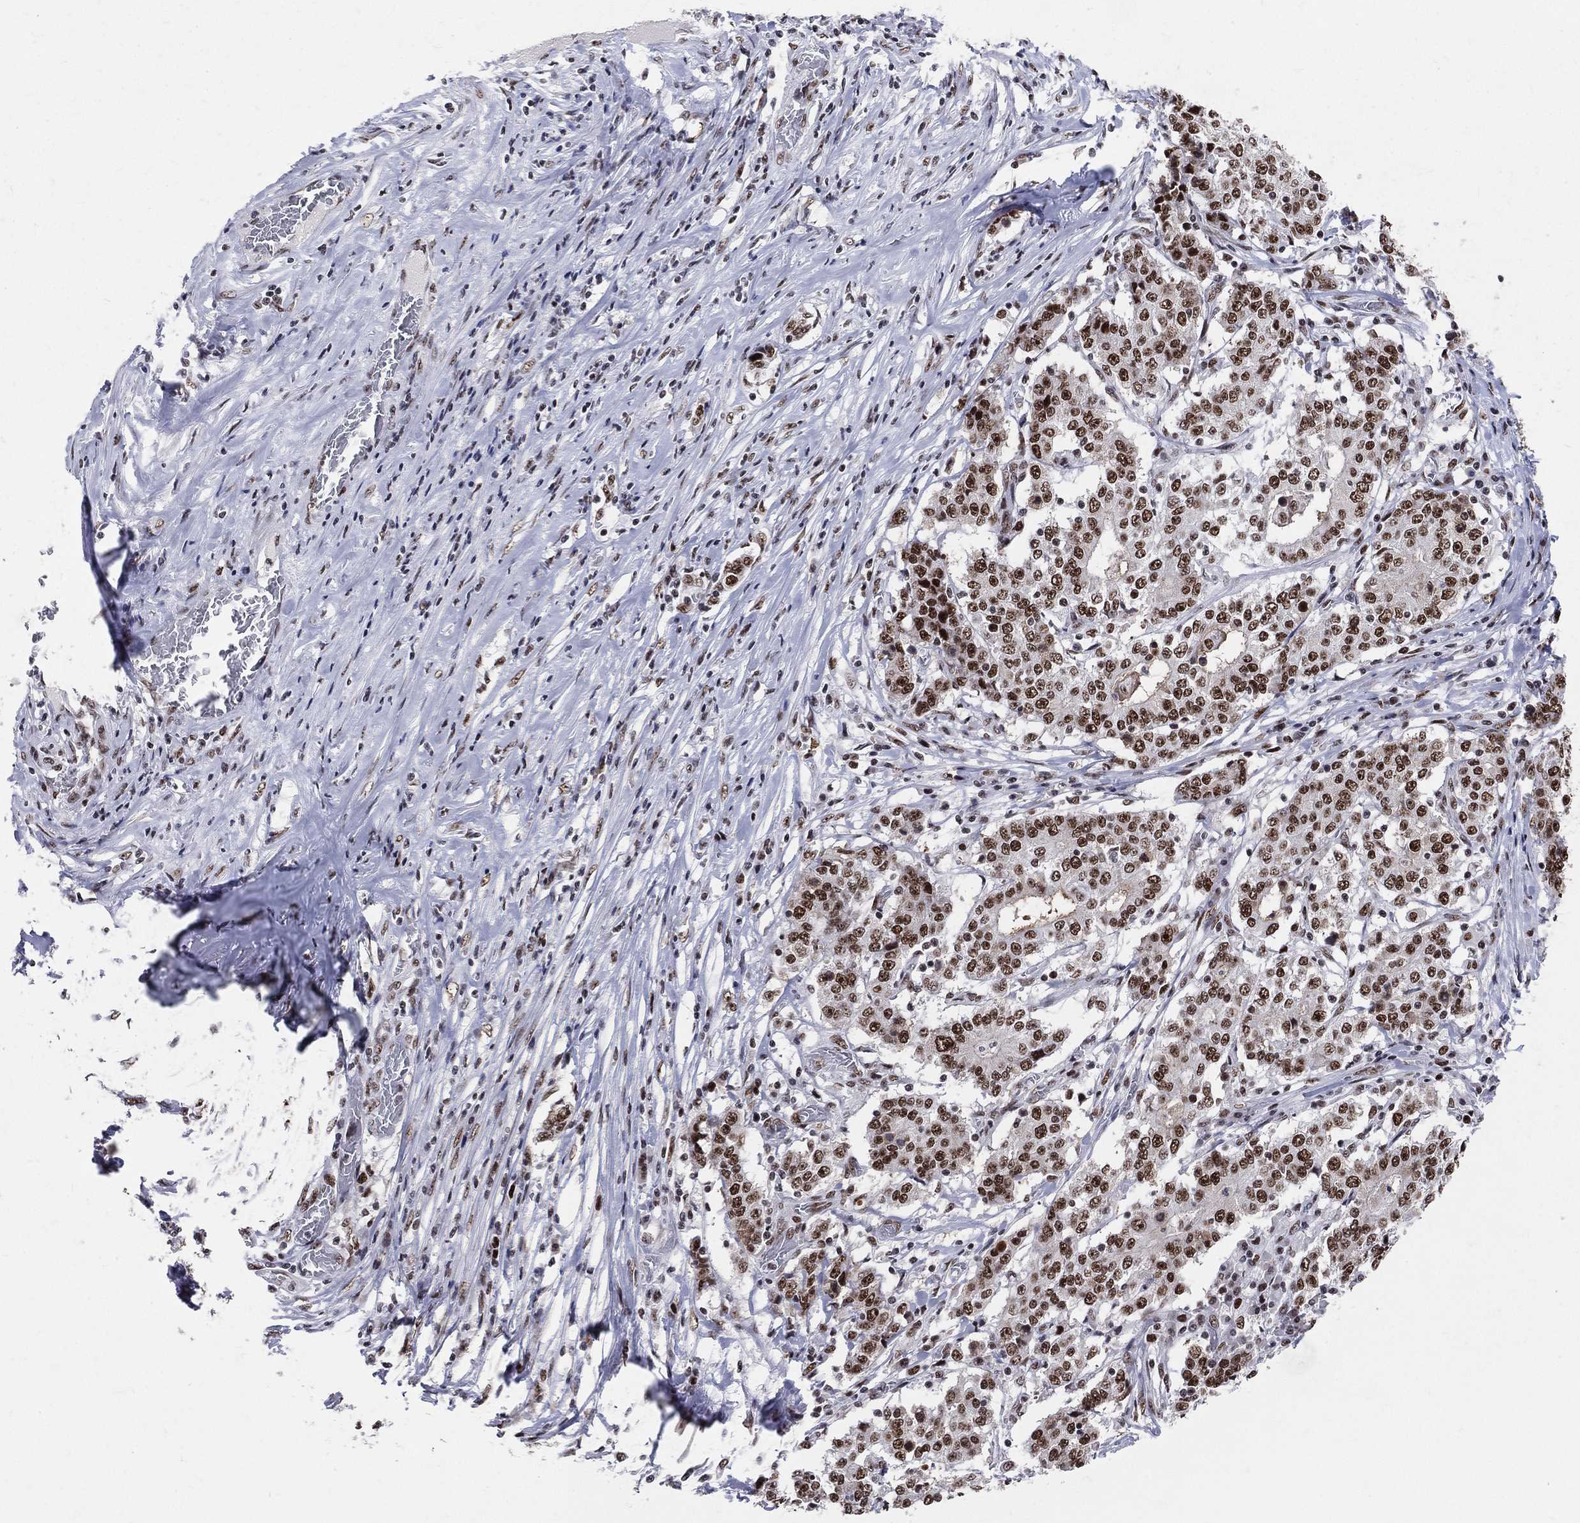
{"staining": {"intensity": "strong", "quantity": ">75%", "location": "nuclear"}, "tissue": "stomach cancer", "cell_type": "Tumor cells", "image_type": "cancer", "snomed": [{"axis": "morphology", "description": "Adenocarcinoma, NOS"}, {"axis": "topography", "description": "Stomach"}], "caption": "Human stomach cancer (adenocarcinoma) stained for a protein (brown) exhibits strong nuclear positive staining in about >75% of tumor cells.", "gene": "CDK7", "patient": {"sex": "male", "age": 59}}